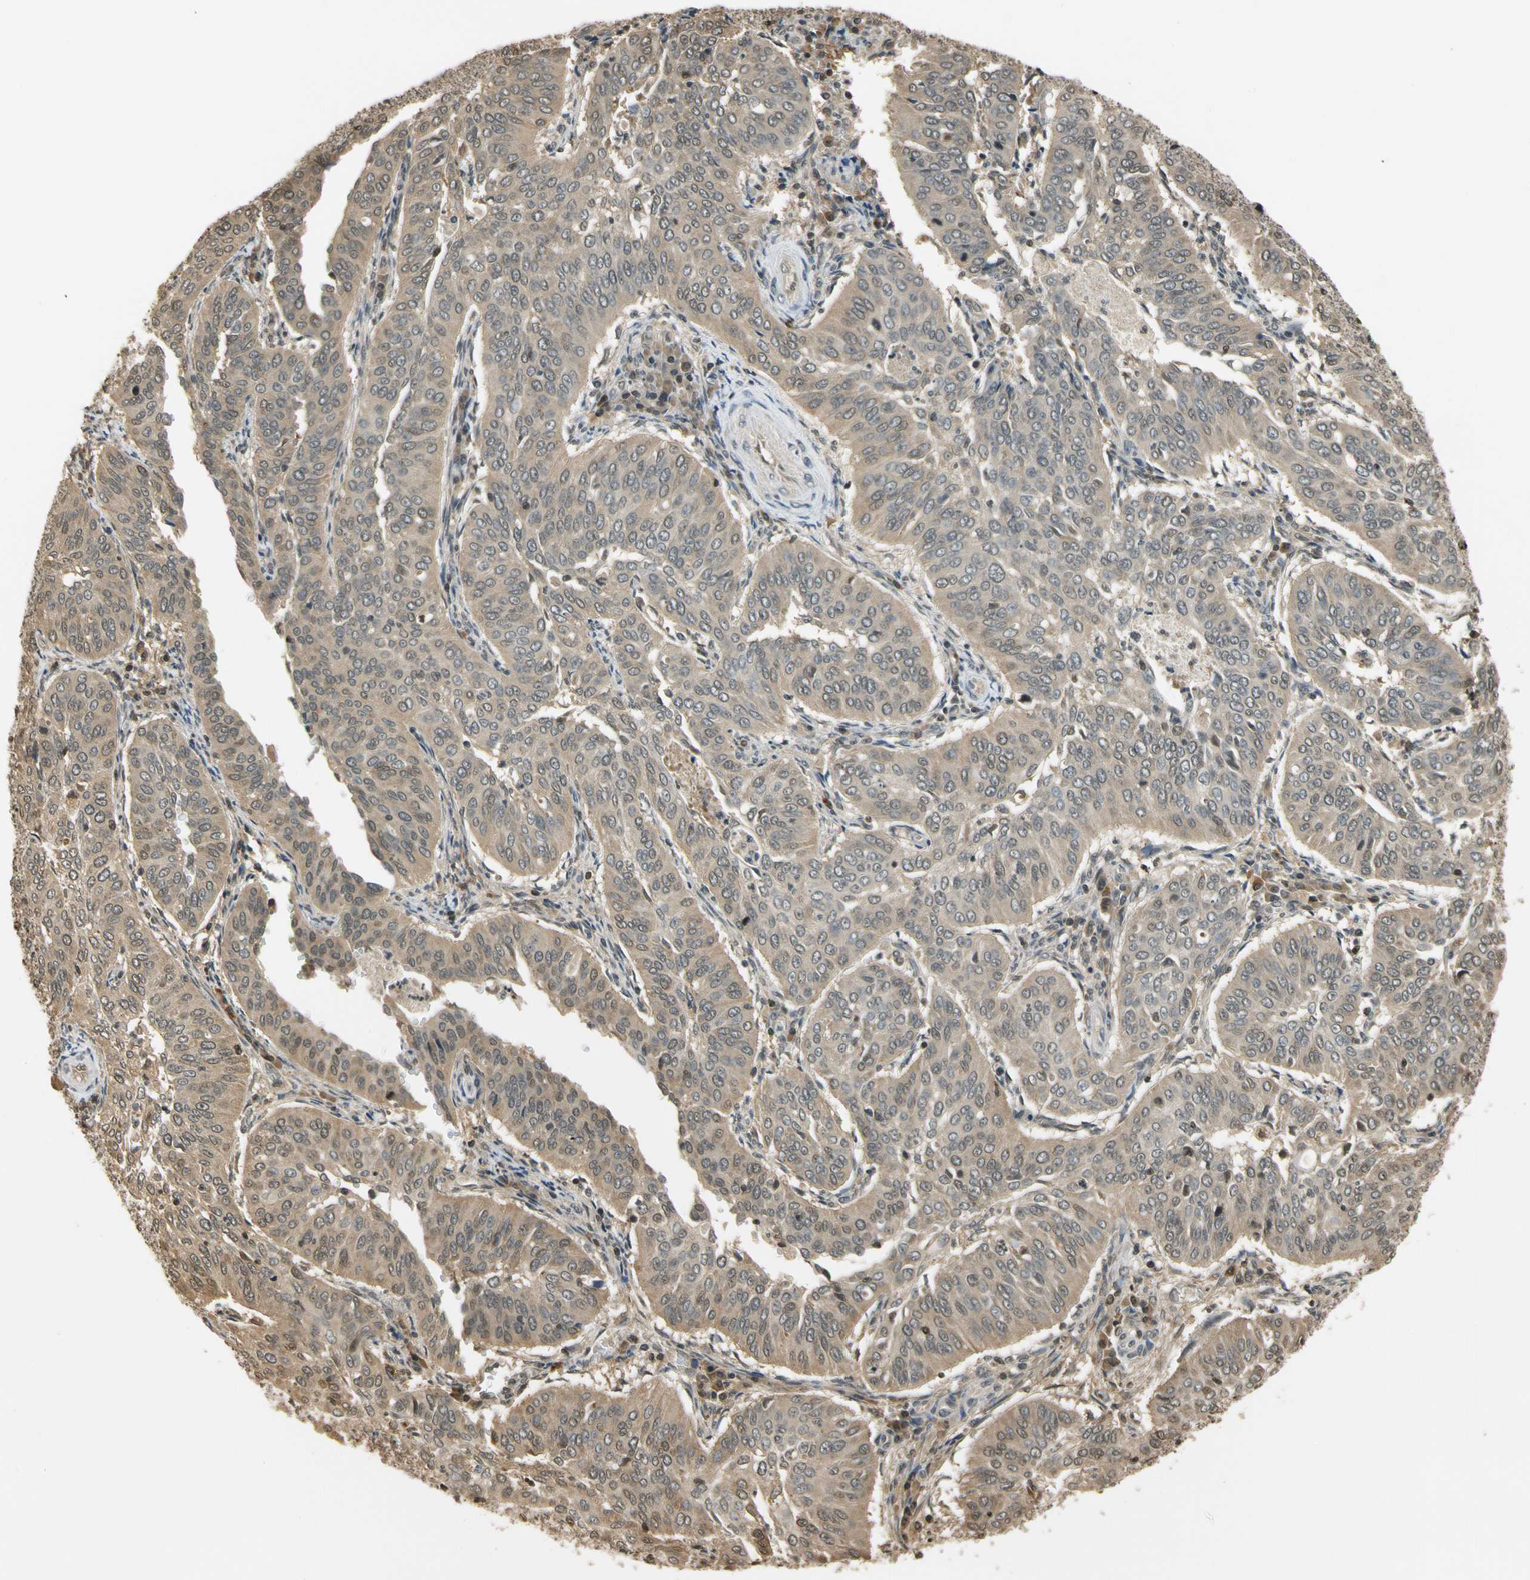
{"staining": {"intensity": "weak", "quantity": ">75%", "location": "cytoplasmic/membranous"}, "tissue": "cervical cancer", "cell_type": "Tumor cells", "image_type": "cancer", "snomed": [{"axis": "morphology", "description": "Normal tissue, NOS"}, {"axis": "morphology", "description": "Squamous cell carcinoma, NOS"}, {"axis": "topography", "description": "Cervix"}], "caption": "IHC photomicrograph of neoplastic tissue: cervical cancer (squamous cell carcinoma) stained using immunohistochemistry reveals low levels of weak protein expression localized specifically in the cytoplasmic/membranous of tumor cells, appearing as a cytoplasmic/membranous brown color.", "gene": "SOD1", "patient": {"sex": "female", "age": 39}}